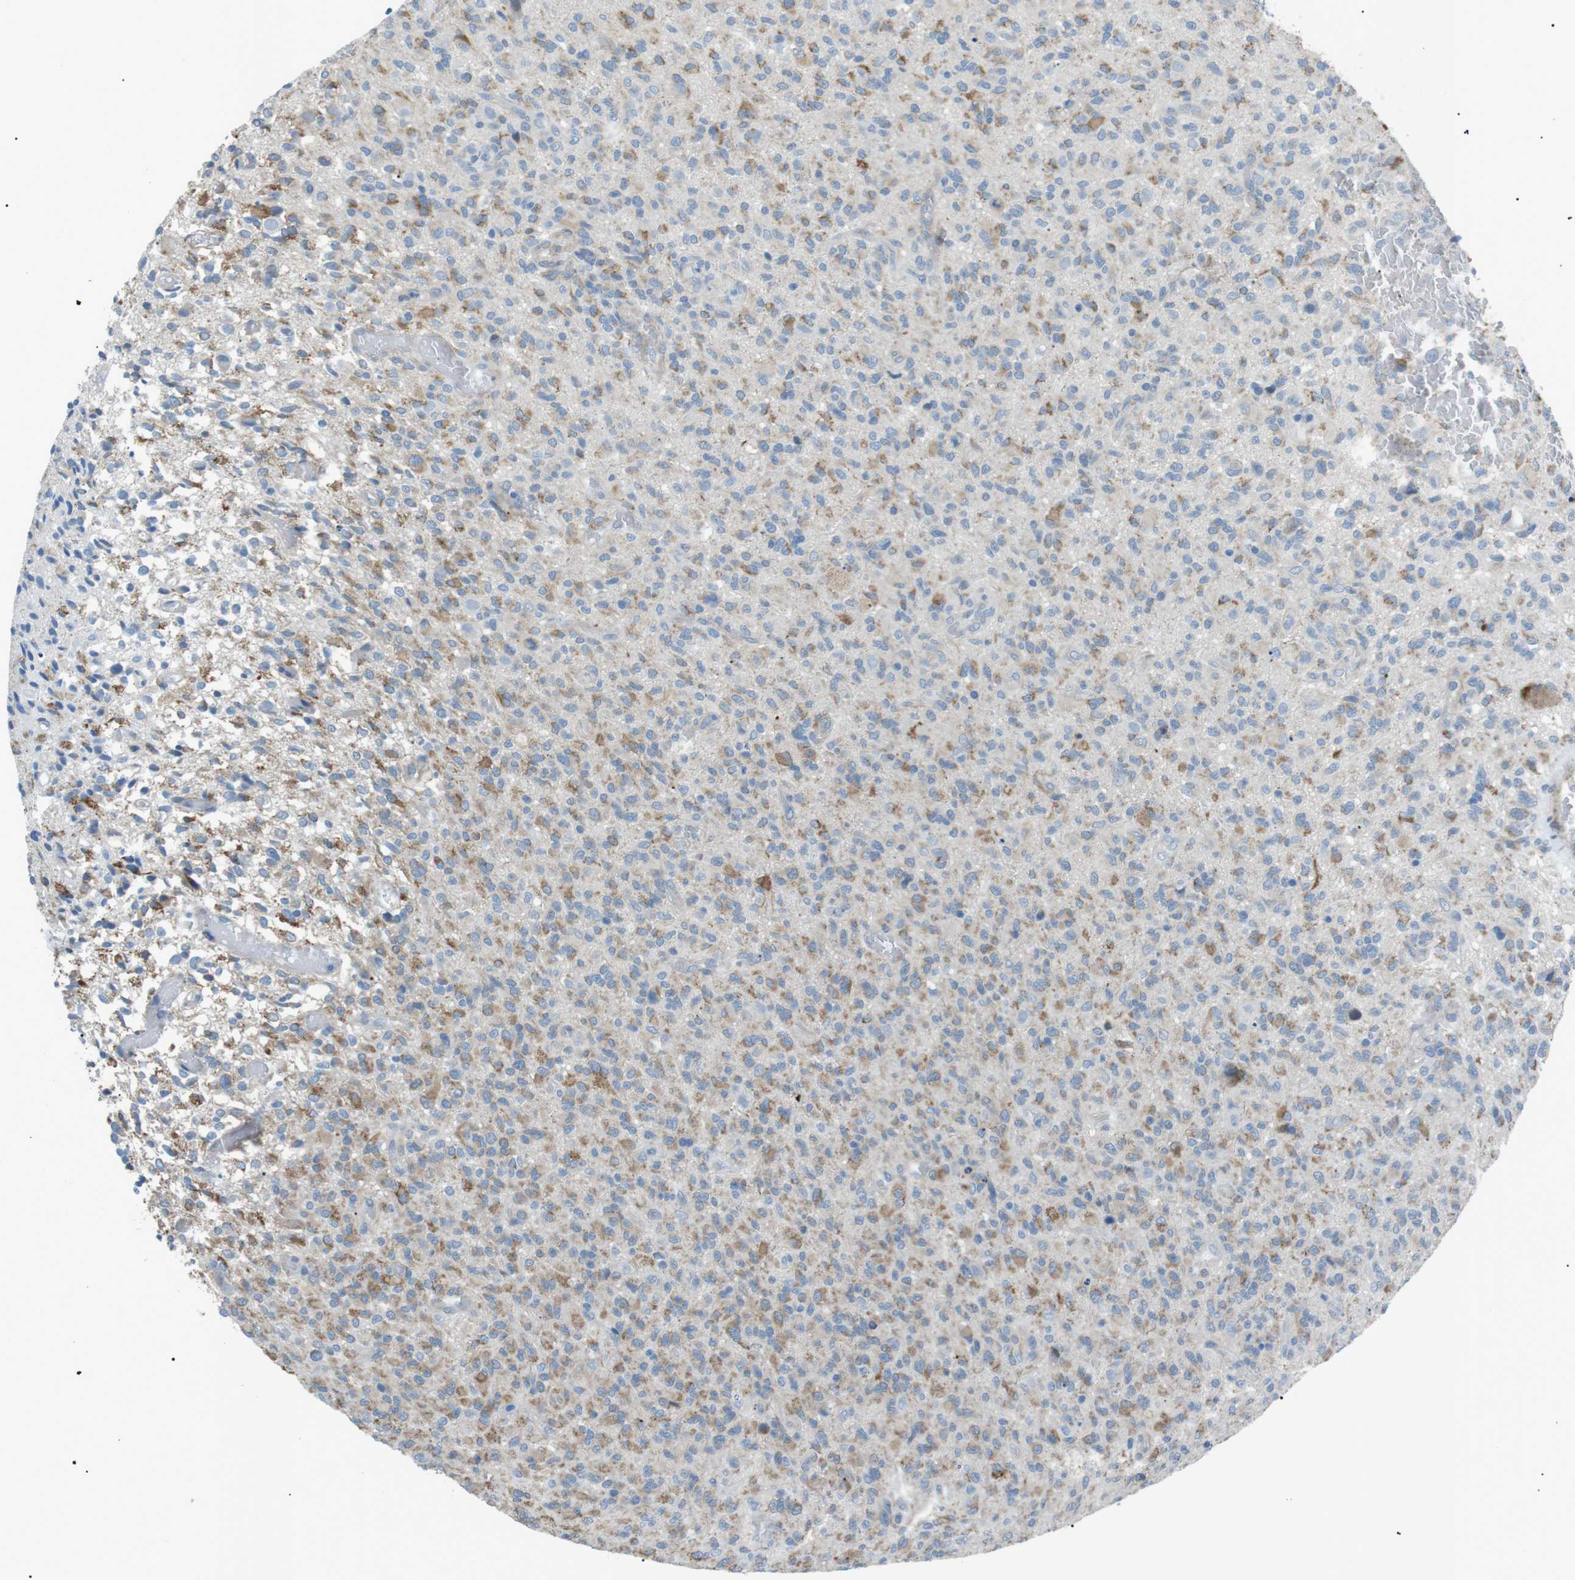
{"staining": {"intensity": "moderate", "quantity": "25%-75%", "location": "cytoplasmic/membranous"}, "tissue": "glioma", "cell_type": "Tumor cells", "image_type": "cancer", "snomed": [{"axis": "morphology", "description": "Glioma, malignant, High grade"}, {"axis": "topography", "description": "Brain"}], "caption": "This micrograph exhibits IHC staining of glioma, with medium moderate cytoplasmic/membranous staining in about 25%-75% of tumor cells.", "gene": "MTARC2", "patient": {"sex": "male", "age": 71}}